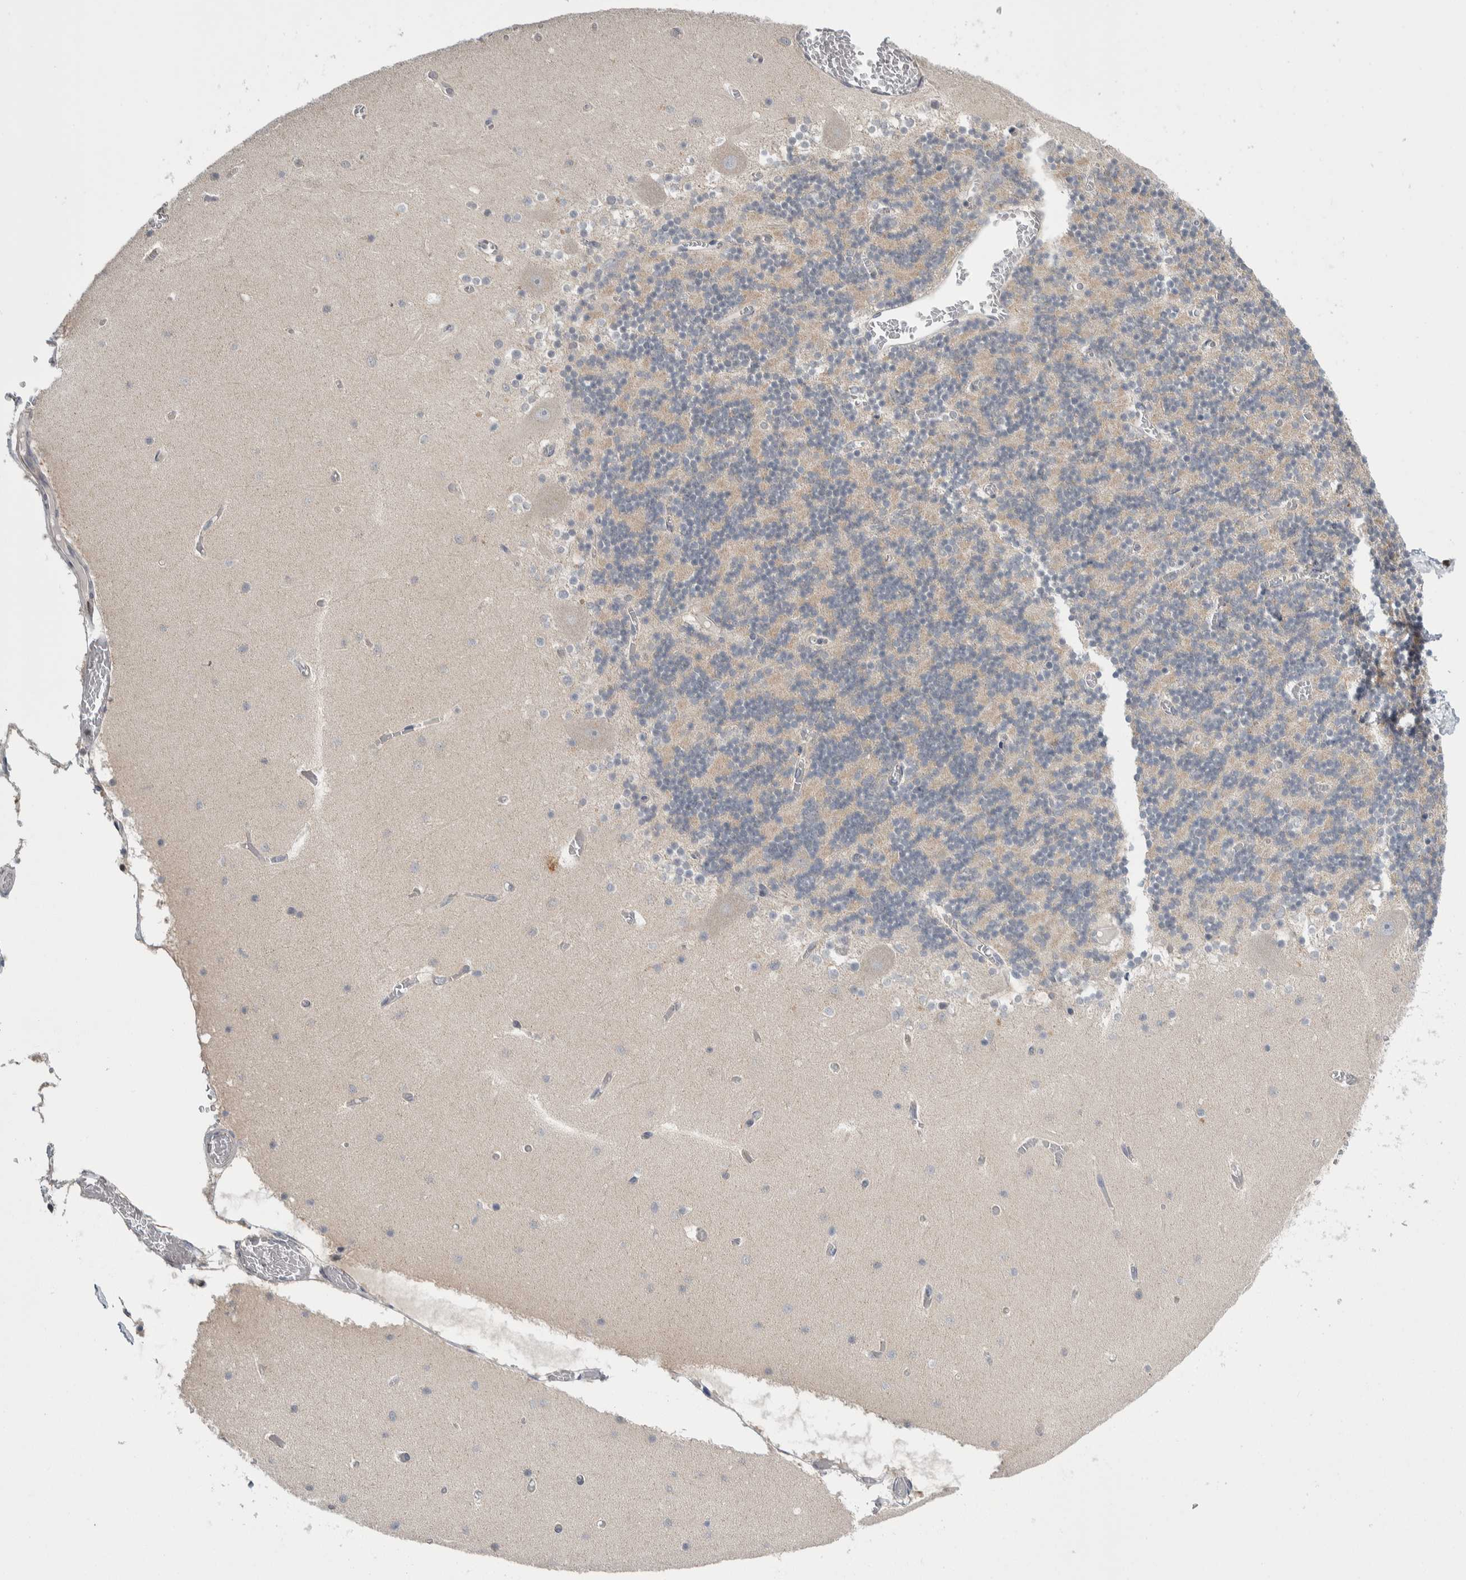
{"staining": {"intensity": "weak", "quantity": "<25%", "location": "cytoplasmic/membranous"}, "tissue": "cerebellum", "cell_type": "Cells in granular layer", "image_type": "normal", "snomed": [{"axis": "morphology", "description": "Normal tissue, NOS"}, {"axis": "topography", "description": "Cerebellum"}], "caption": "Histopathology image shows no significant protein positivity in cells in granular layer of unremarkable cerebellum.", "gene": "TAX1BP1", "patient": {"sex": "female", "age": 28}}